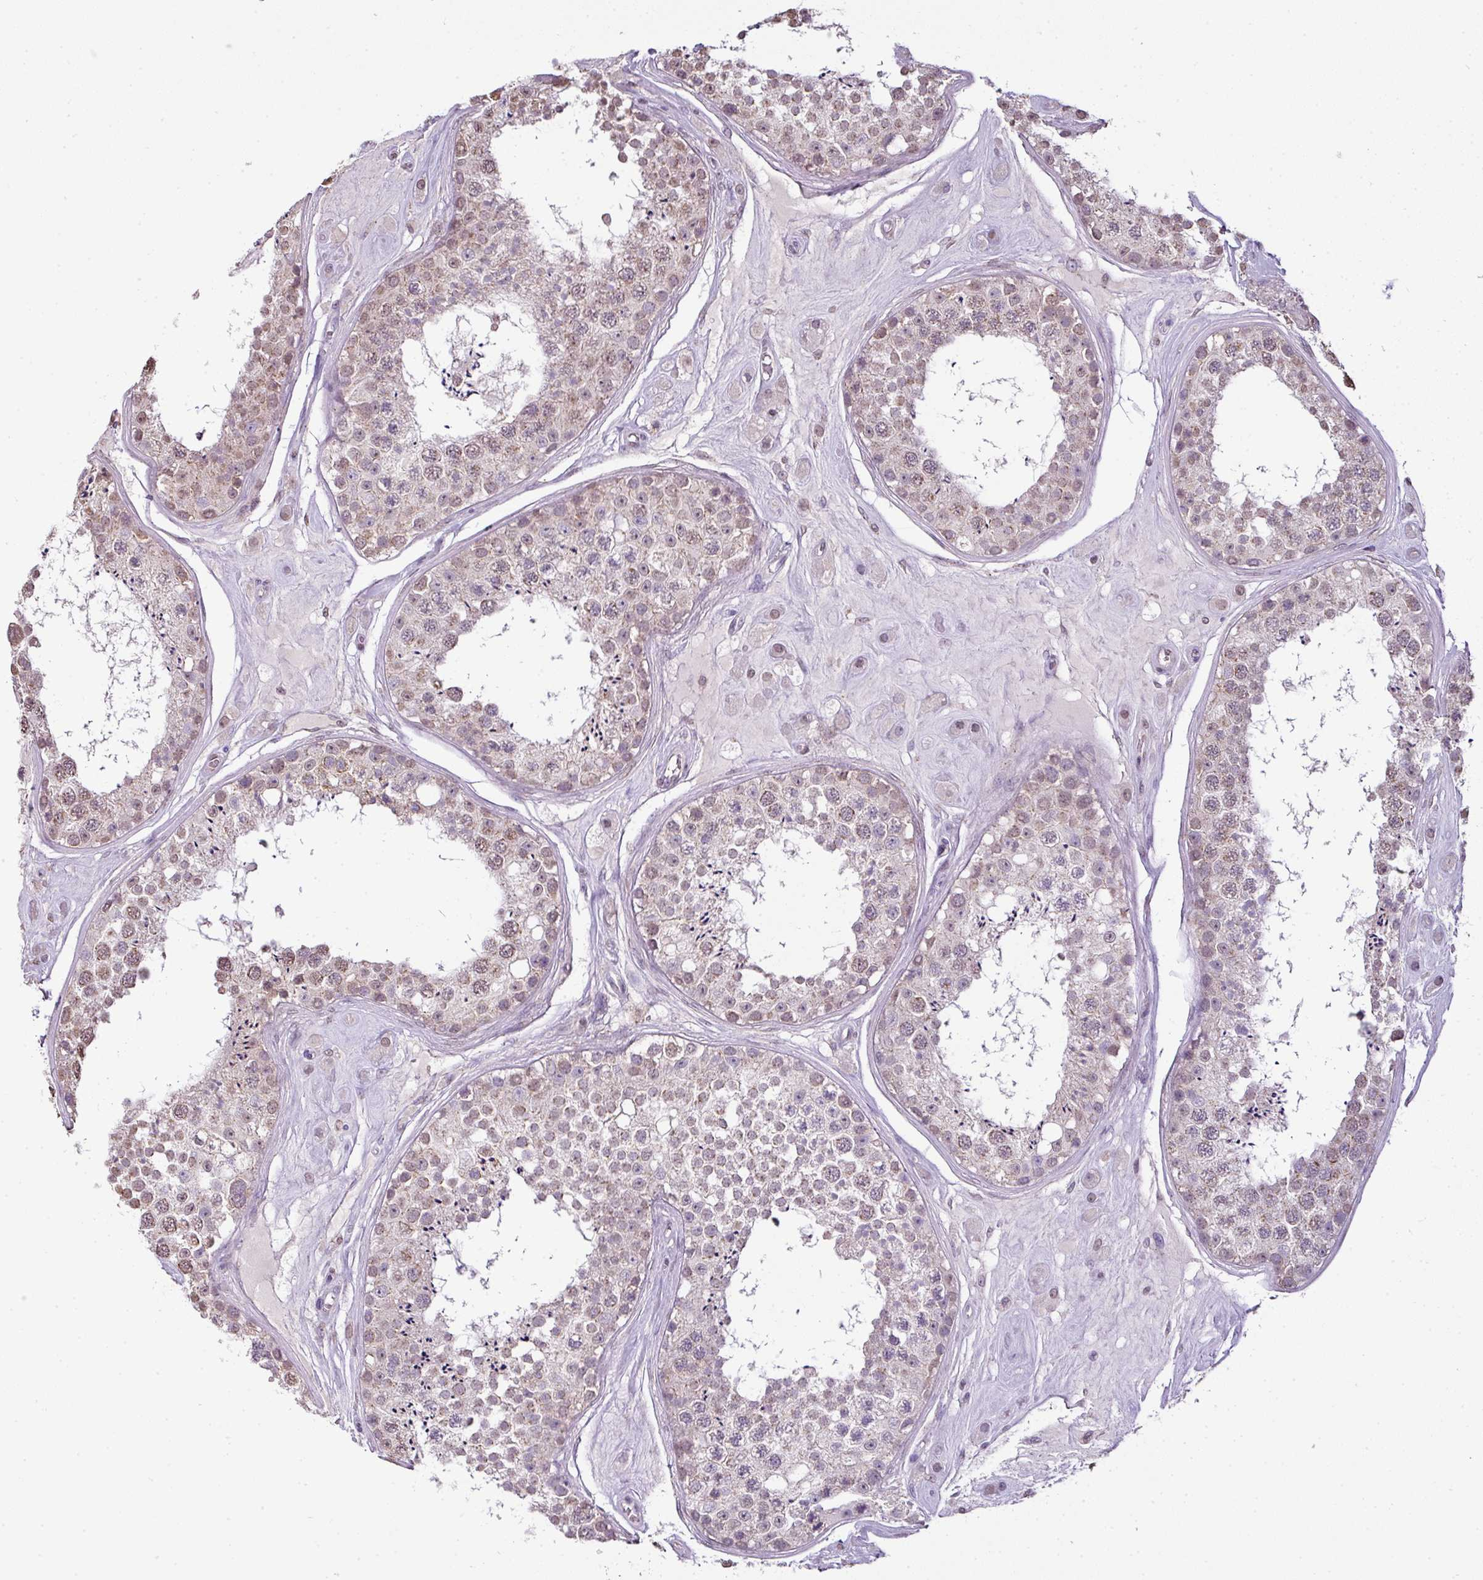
{"staining": {"intensity": "weak", "quantity": "25%-75%", "location": "cytoplasmic/membranous,nuclear"}, "tissue": "testis", "cell_type": "Cells in seminiferous ducts", "image_type": "normal", "snomed": [{"axis": "morphology", "description": "Normal tissue, NOS"}, {"axis": "topography", "description": "Testis"}], "caption": "Immunohistochemistry (IHC) photomicrograph of benign testis stained for a protein (brown), which exhibits low levels of weak cytoplasmic/membranous,nuclear expression in about 25%-75% of cells in seminiferous ducts.", "gene": "JPH2", "patient": {"sex": "male", "age": 25}}